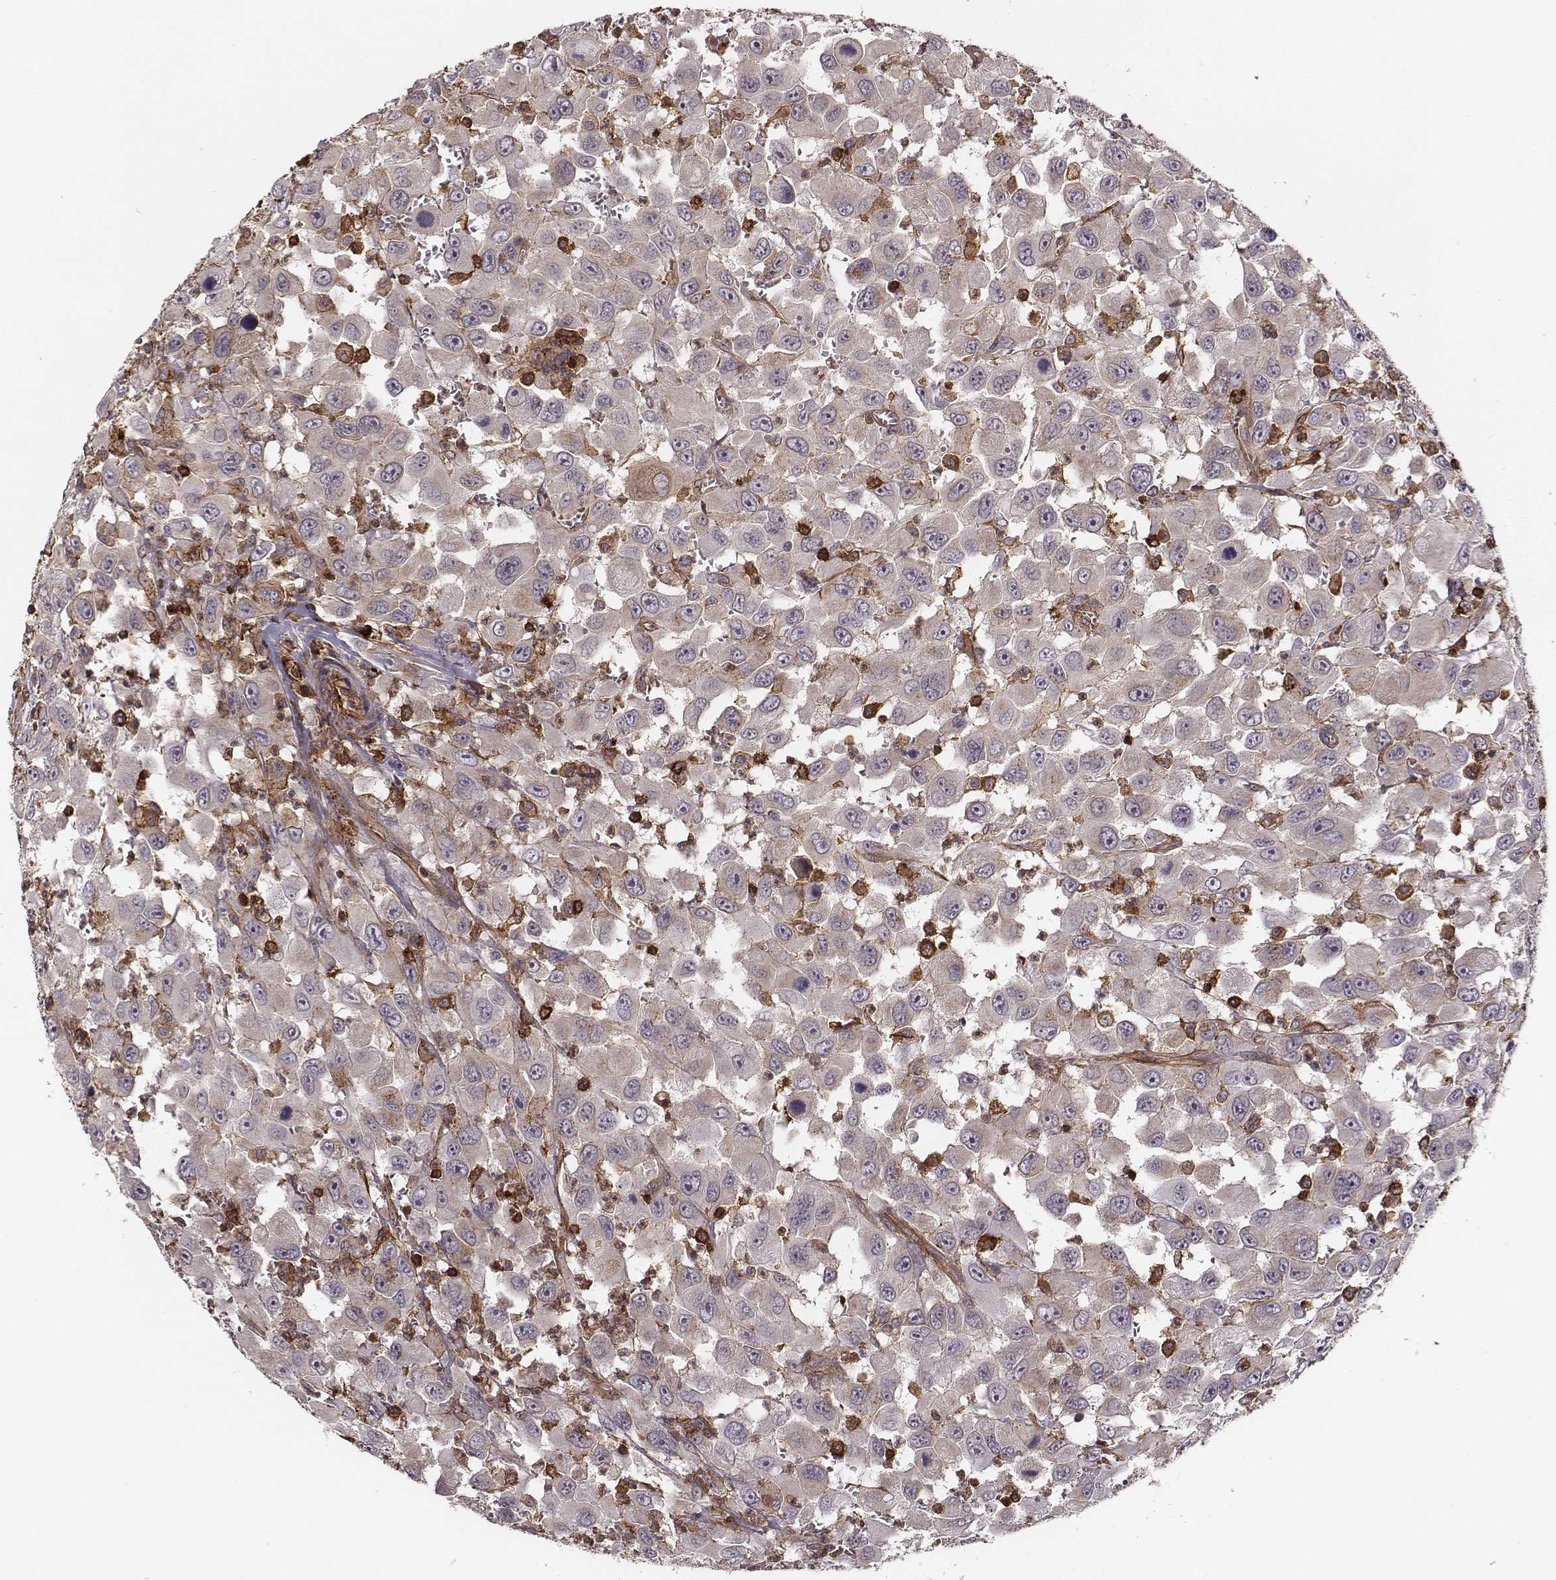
{"staining": {"intensity": "negative", "quantity": "none", "location": "none"}, "tissue": "head and neck cancer", "cell_type": "Tumor cells", "image_type": "cancer", "snomed": [{"axis": "morphology", "description": "Squamous cell carcinoma, NOS"}, {"axis": "morphology", "description": "Squamous cell carcinoma, metastatic, NOS"}, {"axis": "topography", "description": "Oral tissue"}, {"axis": "topography", "description": "Head-Neck"}], "caption": "Immunohistochemical staining of head and neck metastatic squamous cell carcinoma exhibits no significant staining in tumor cells.", "gene": "ZYX", "patient": {"sex": "female", "age": 85}}